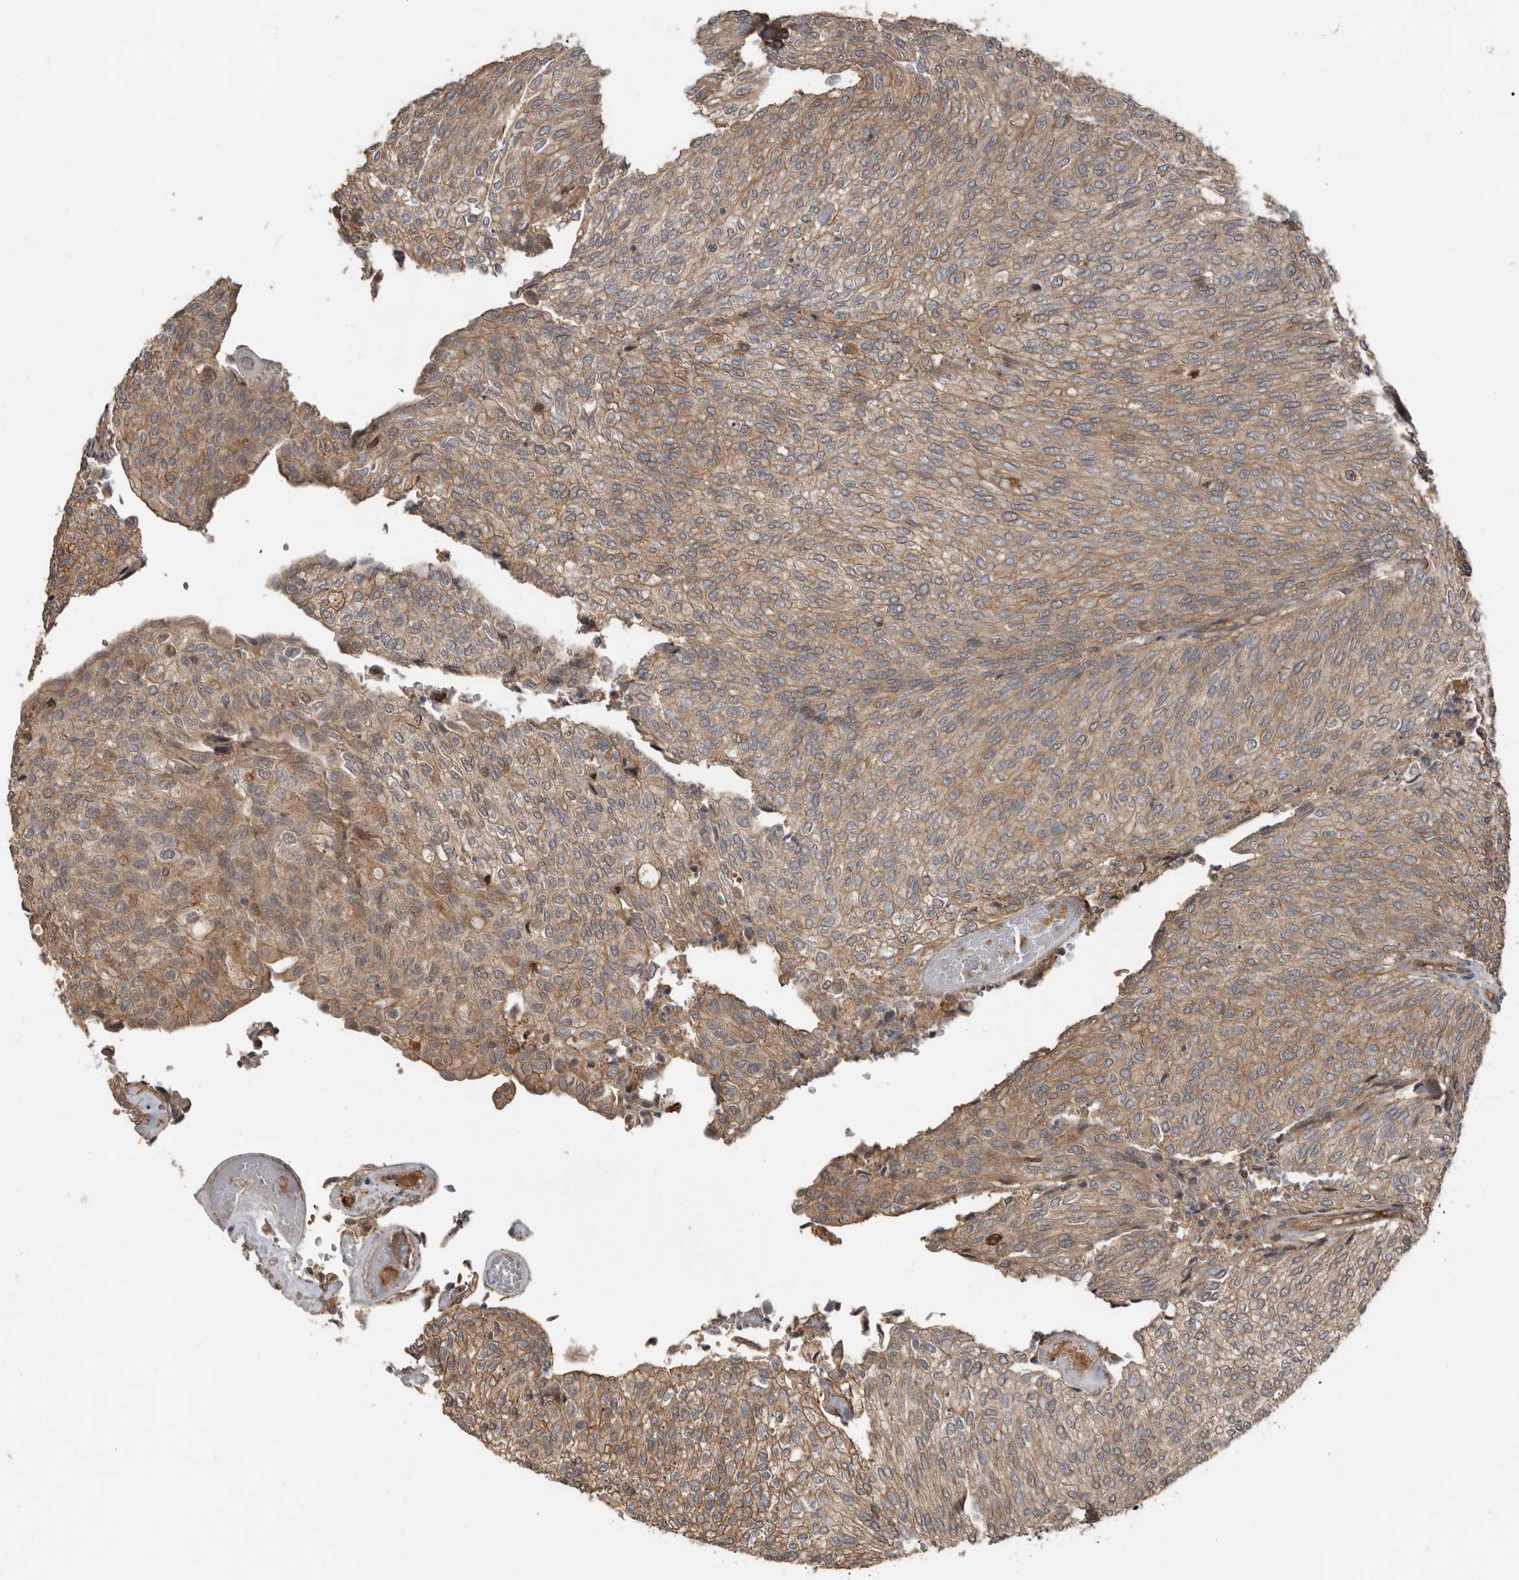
{"staining": {"intensity": "moderate", "quantity": ">75%", "location": "cytoplasmic/membranous"}, "tissue": "urothelial cancer", "cell_type": "Tumor cells", "image_type": "cancer", "snomed": [{"axis": "morphology", "description": "Urothelial carcinoma, Low grade"}, {"axis": "topography", "description": "Urinary bladder"}], "caption": "Immunohistochemical staining of urothelial cancer demonstrates medium levels of moderate cytoplasmic/membranous protein staining in about >75% of tumor cells.", "gene": "EXOC3L1", "patient": {"sex": "female", "age": 79}}